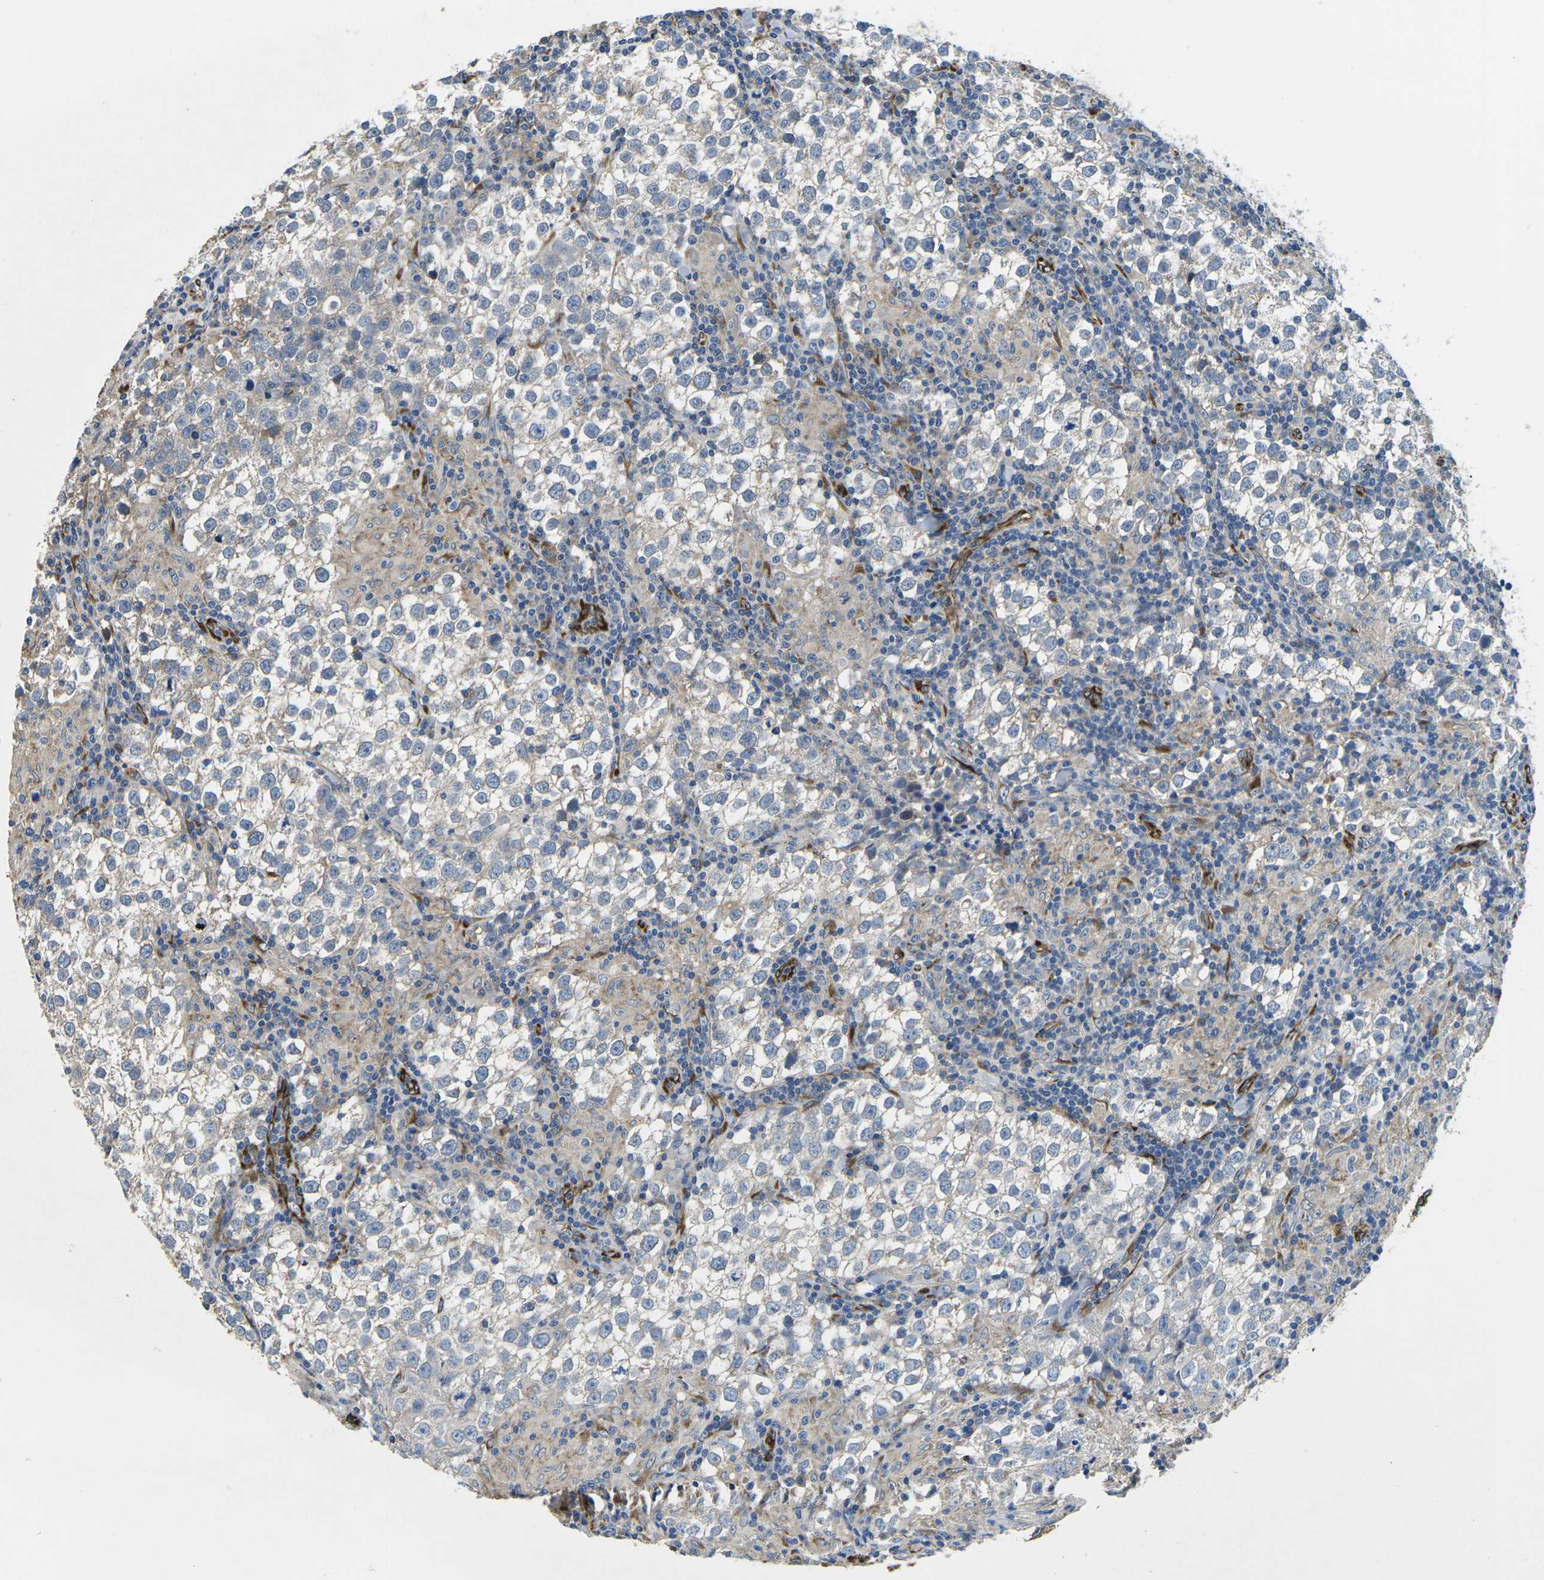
{"staining": {"intensity": "negative", "quantity": "none", "location": "none"}, "tissue": "testis cancer", "cell_type": "Tumor cells", "image_type": "cancer", "snomed": [{"axis": "morphology", "description": "Seminoma, NOS"}, {"axis": "morphology", "description": "Carcinoma, Embryonal, NOS"}, {"axis": "topography", "description": "Testis"}], "caption": "Immunohistochemistry image of neoplastic tissue: testis seminoma stained with DAB (3,3'-diaminobenzidine) shows no significant protein positivity in tumor cells. Nuclei are stained in blue.", "gene": "PDZD8", "patient": {"sex": "male", "age": 36}}